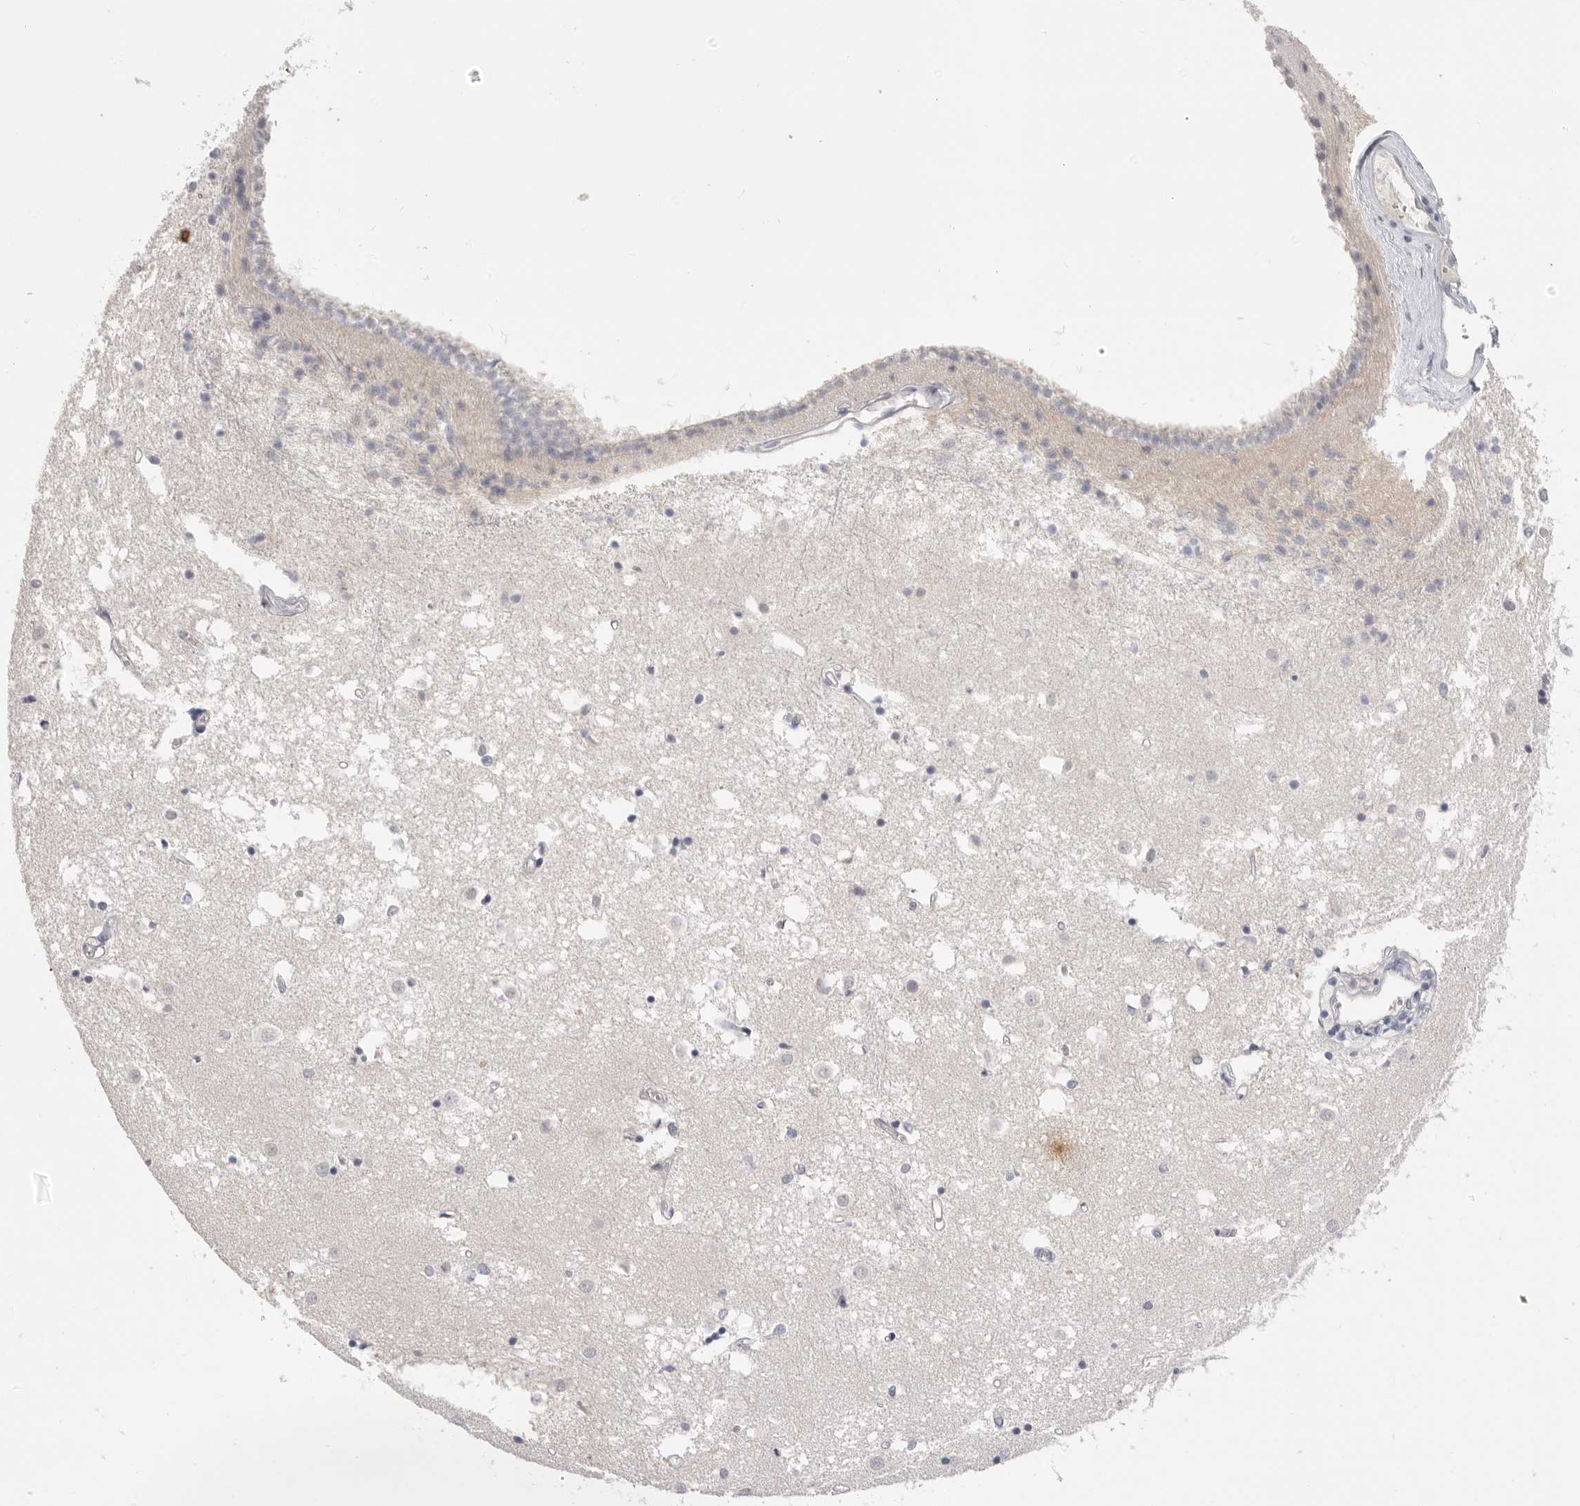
{"staining": {"intensity": "negative", "quantity": "none", "location": "none"}, "tissue": "caudate", "cell_type": "Glial cells", "image_type": "normal", "snomed": [{"axis": "morphology", "description": "Normal tissue, NOS"}, {"axis": "topography", "description": "Lateral ventricle wall"}], "caption": "Image shows no significant protein expression in glial cells of normal caudate.", "gene": "FBN2", "patient": {"sex": "male", "age": 45}}